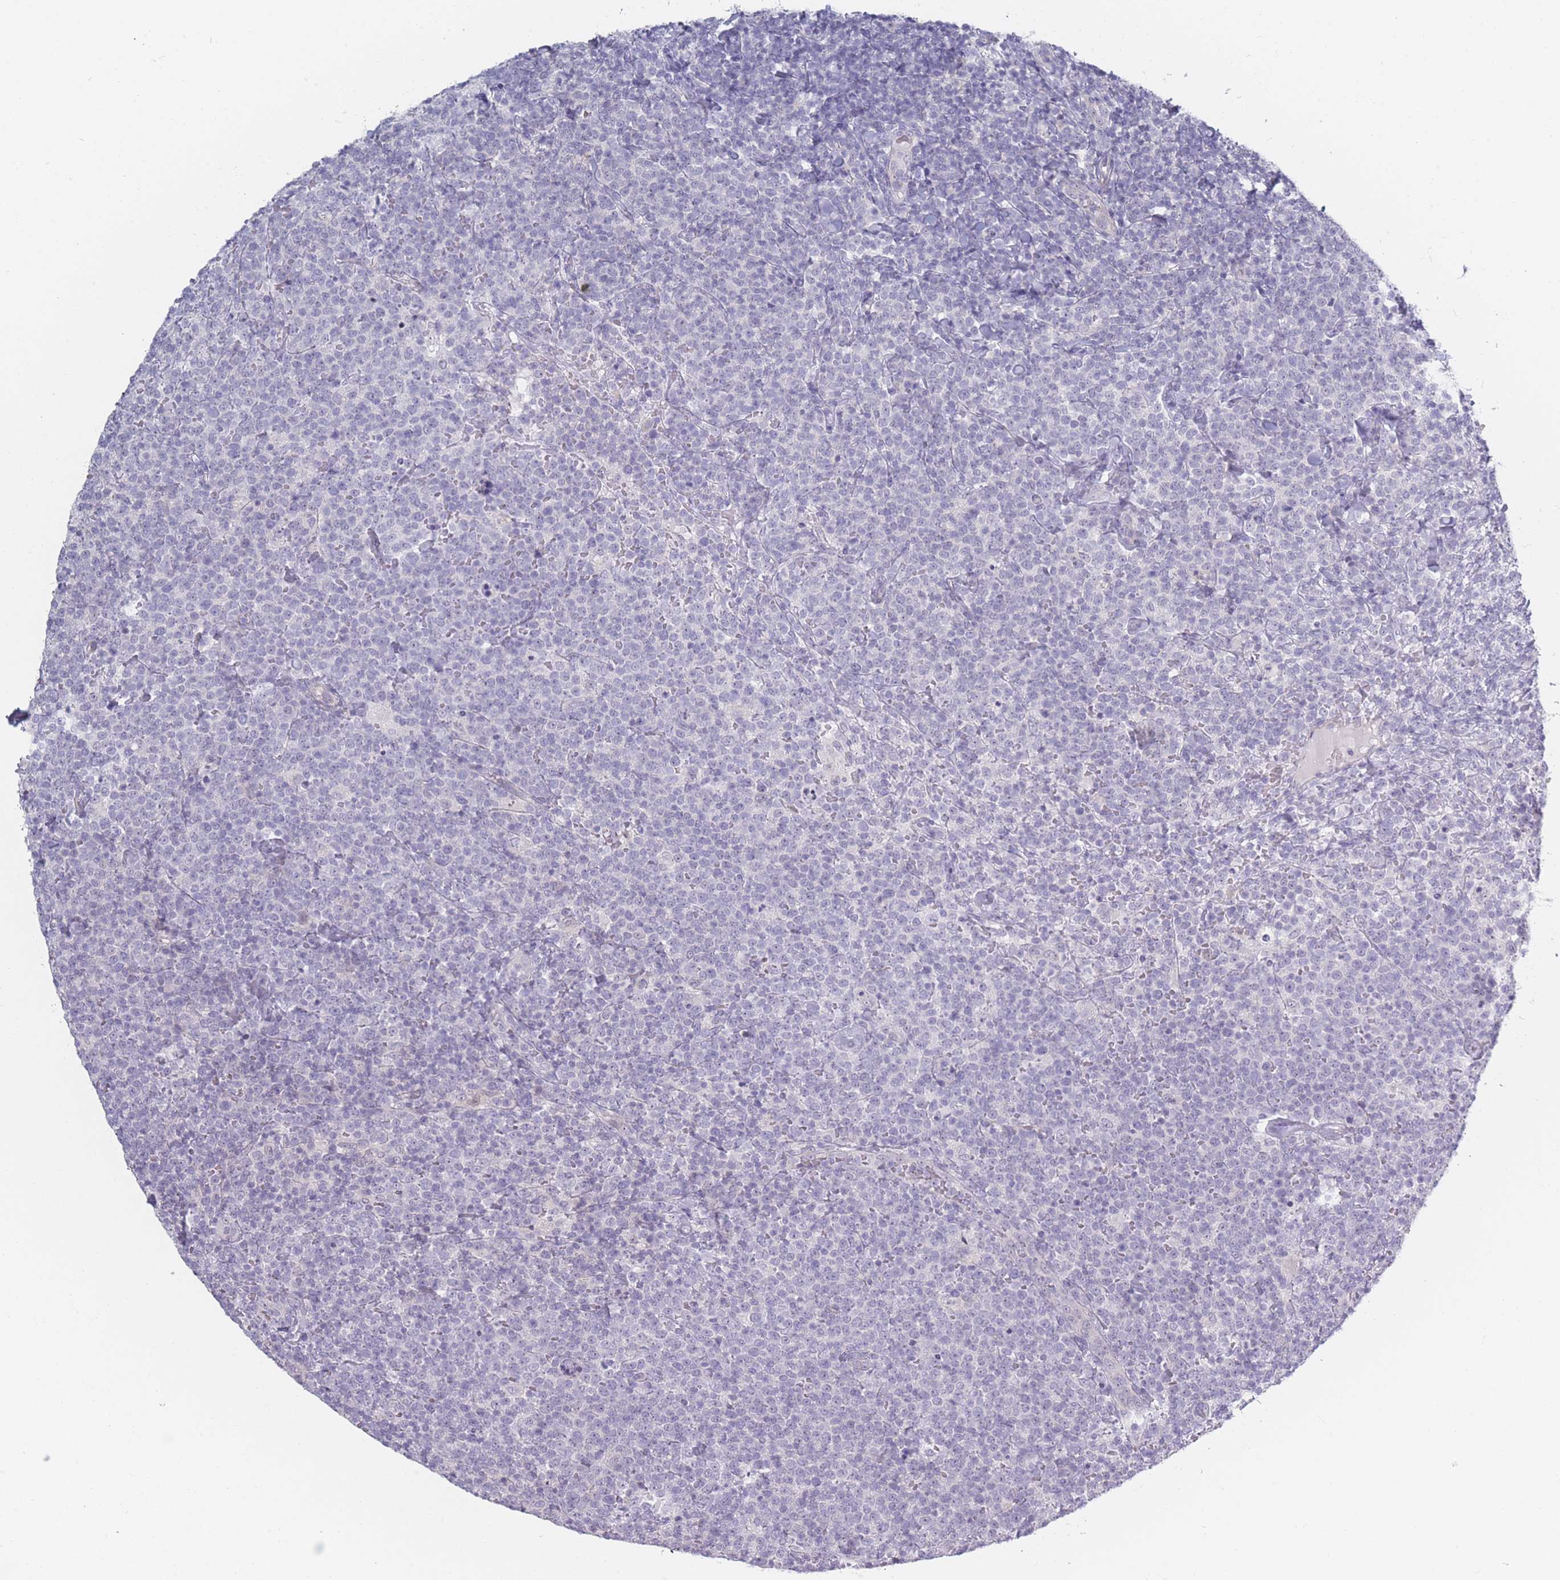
{"staining": {"intensity": "negative", "quantity": "none", "location": "none"}, "tissue": "lymphoma", "cell_type": "Tumor cells", "image_type": "cancer", "snomed": [{"axis": "morphology", "description": "Malignant lymphoma, non-Hodgkin's type, High grade"}, {"axis": "topography", "description": "Lymph node"}], "caption": "The photomicrograph displays no significant staining in tumor cells of lymphoma. The staining is performed using DAB (3,3'-diaminobenzidine) brown chromogen with nuclei counter-stained in using hematoxylin.", "gene": "ROS1", "patient": {"sex": "male", "age": 61}}